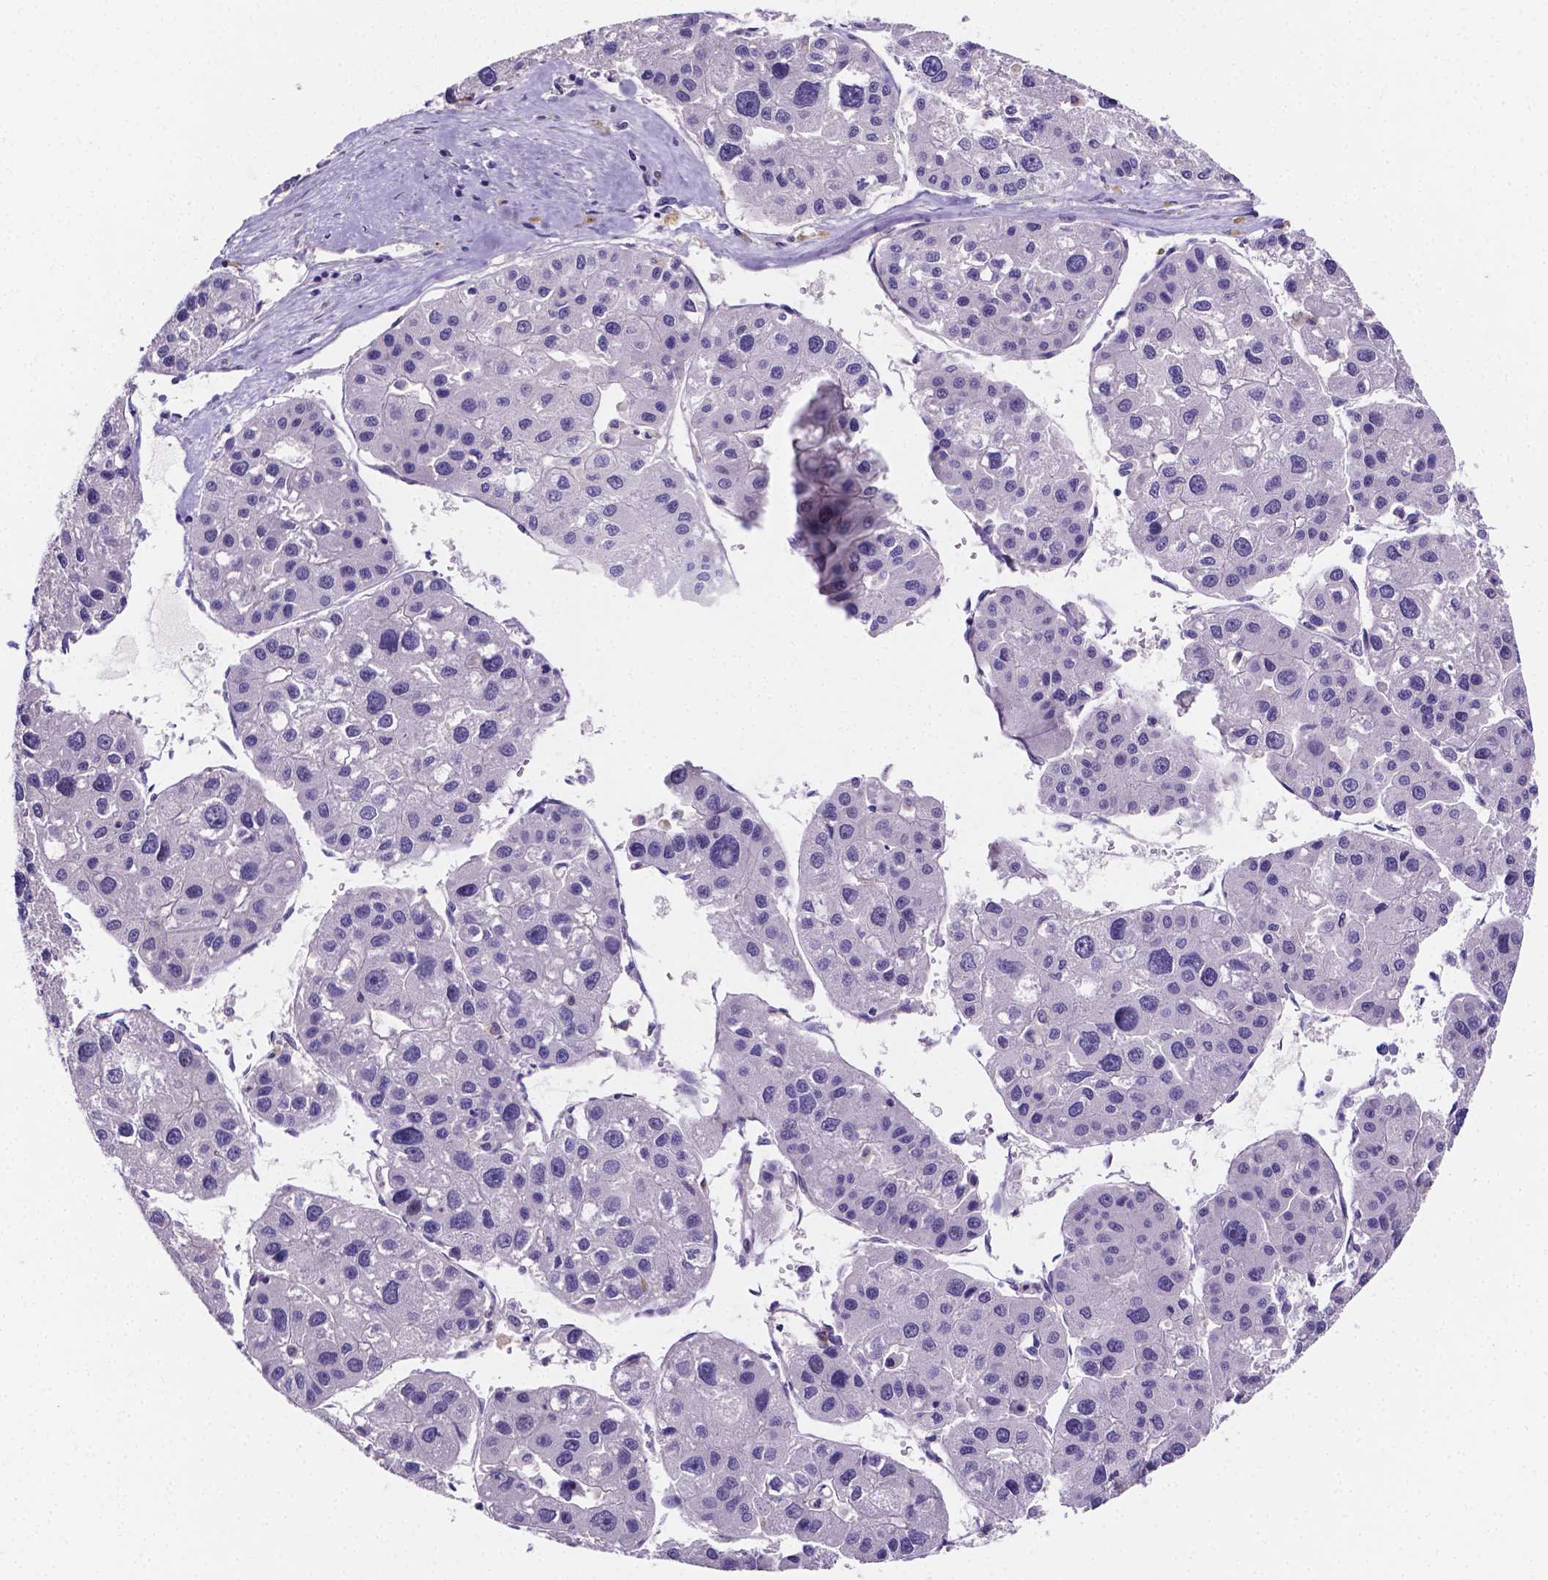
{"staining": {"intensity": "negative", "quantity": "none", "location": "none"}, "tissue": "liver cancer", "cell_type": "Tumor cells", "image_type": "cancer", "snomed": [{"axis": "morphology", "description": "Carcinoma, Hepatocellular, NOS"}, {"axis": "topography", "description": "Liver"}], "caption": "The immunohistochemistry (IHC) photomicrograph has no significant staining in tumor cells of liver cancer (hepatocellular carcinoma) tissue. Brightfield microscopy of IHC stained with DAB (brown) and hematoxylin (blue), captured at high magnification.", "gene": "NRGN", "patient": {"sex": "male", "age": 73}}